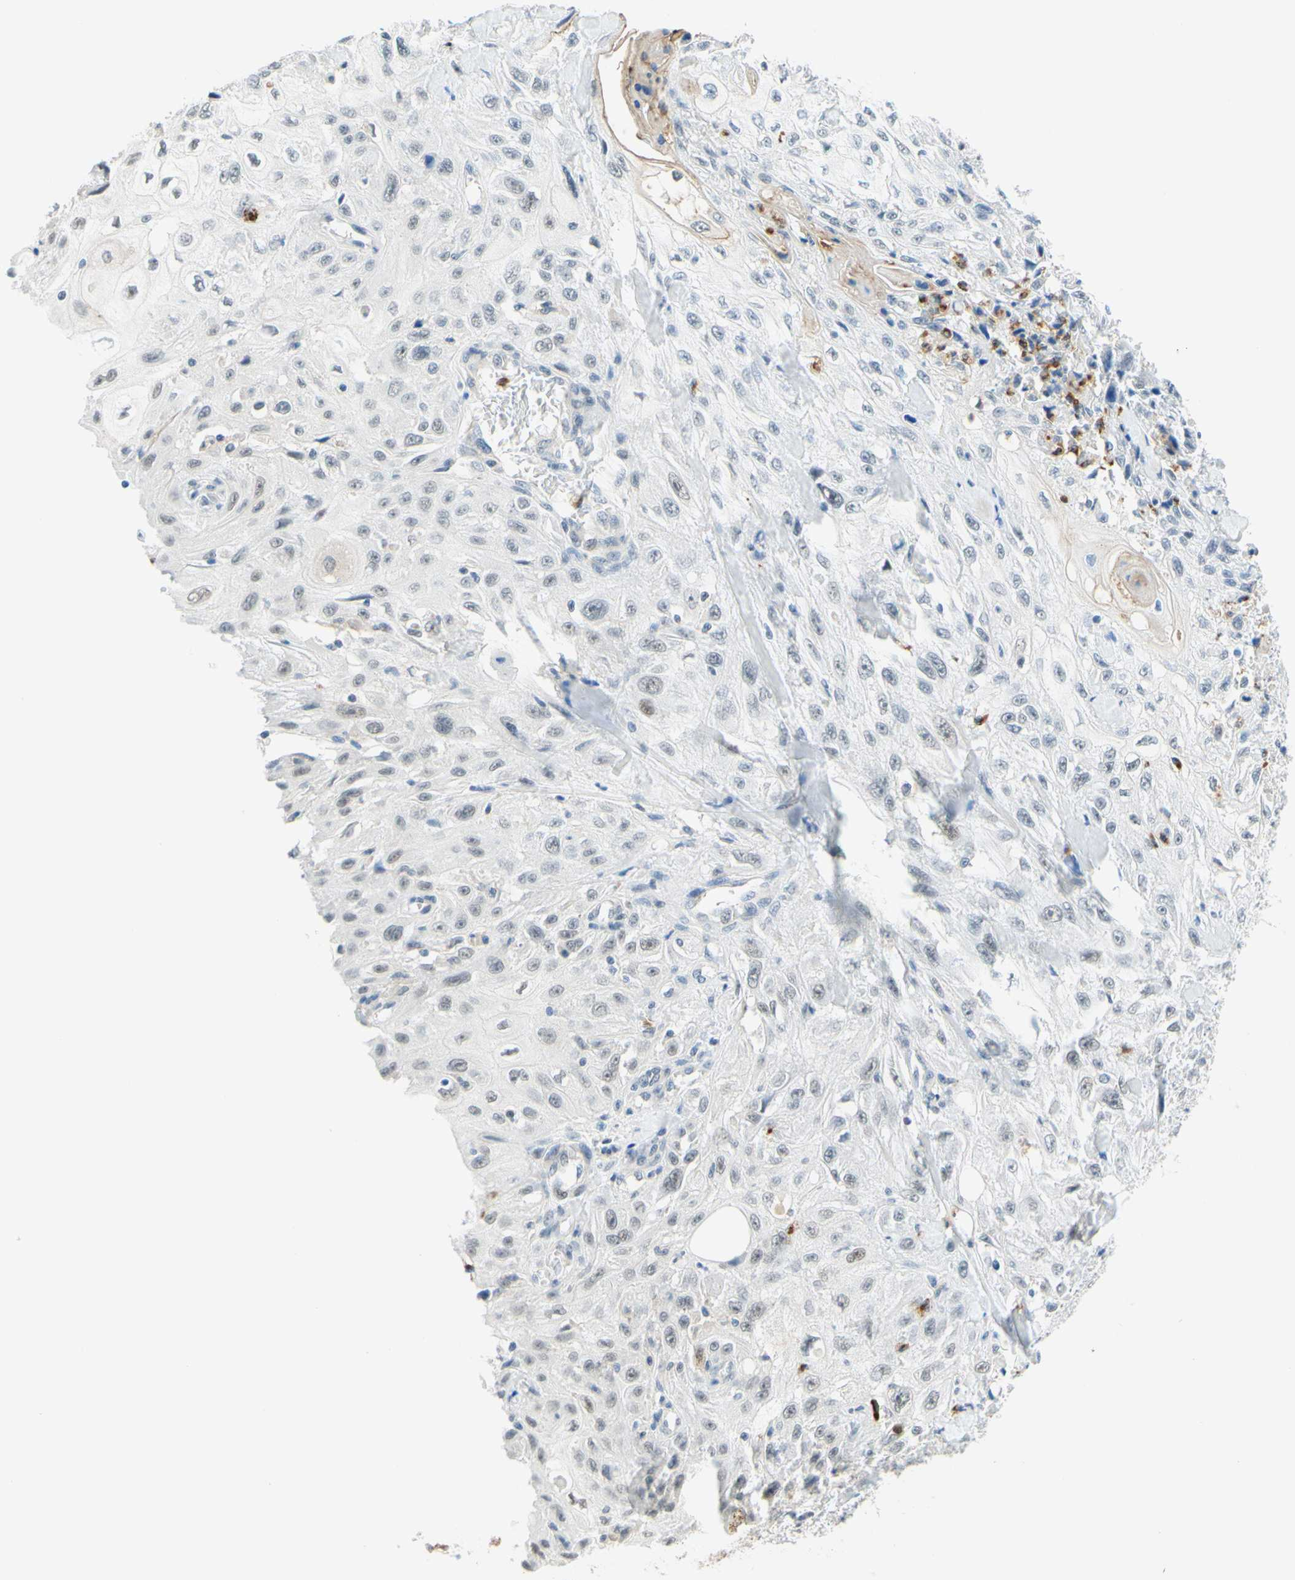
{"staining": {"intensity": "negative", "quantity": "none", "location": "none"}, "tissue": "skin cancer", "cell_type": "Tumor cells", "image_type": "cancer", "snomed": [{"axis": "morphology", "description": "Squamous cell carcinoma, NOS"}, {"axis": "morphology", "description": "Squamous cell carcinoma, metastatic, NOS"}, {"axis": "topography", "description": "Skin"}, {"axis": "topography", "description": "Lymph node"}], "caption": "IHC image of neoplastic tissue: skin cancer stained with DAB exhibits no significant protein staining in tumor cells.", "gene": "TREM2", "patient": {"sex": "male", "age": 75}}